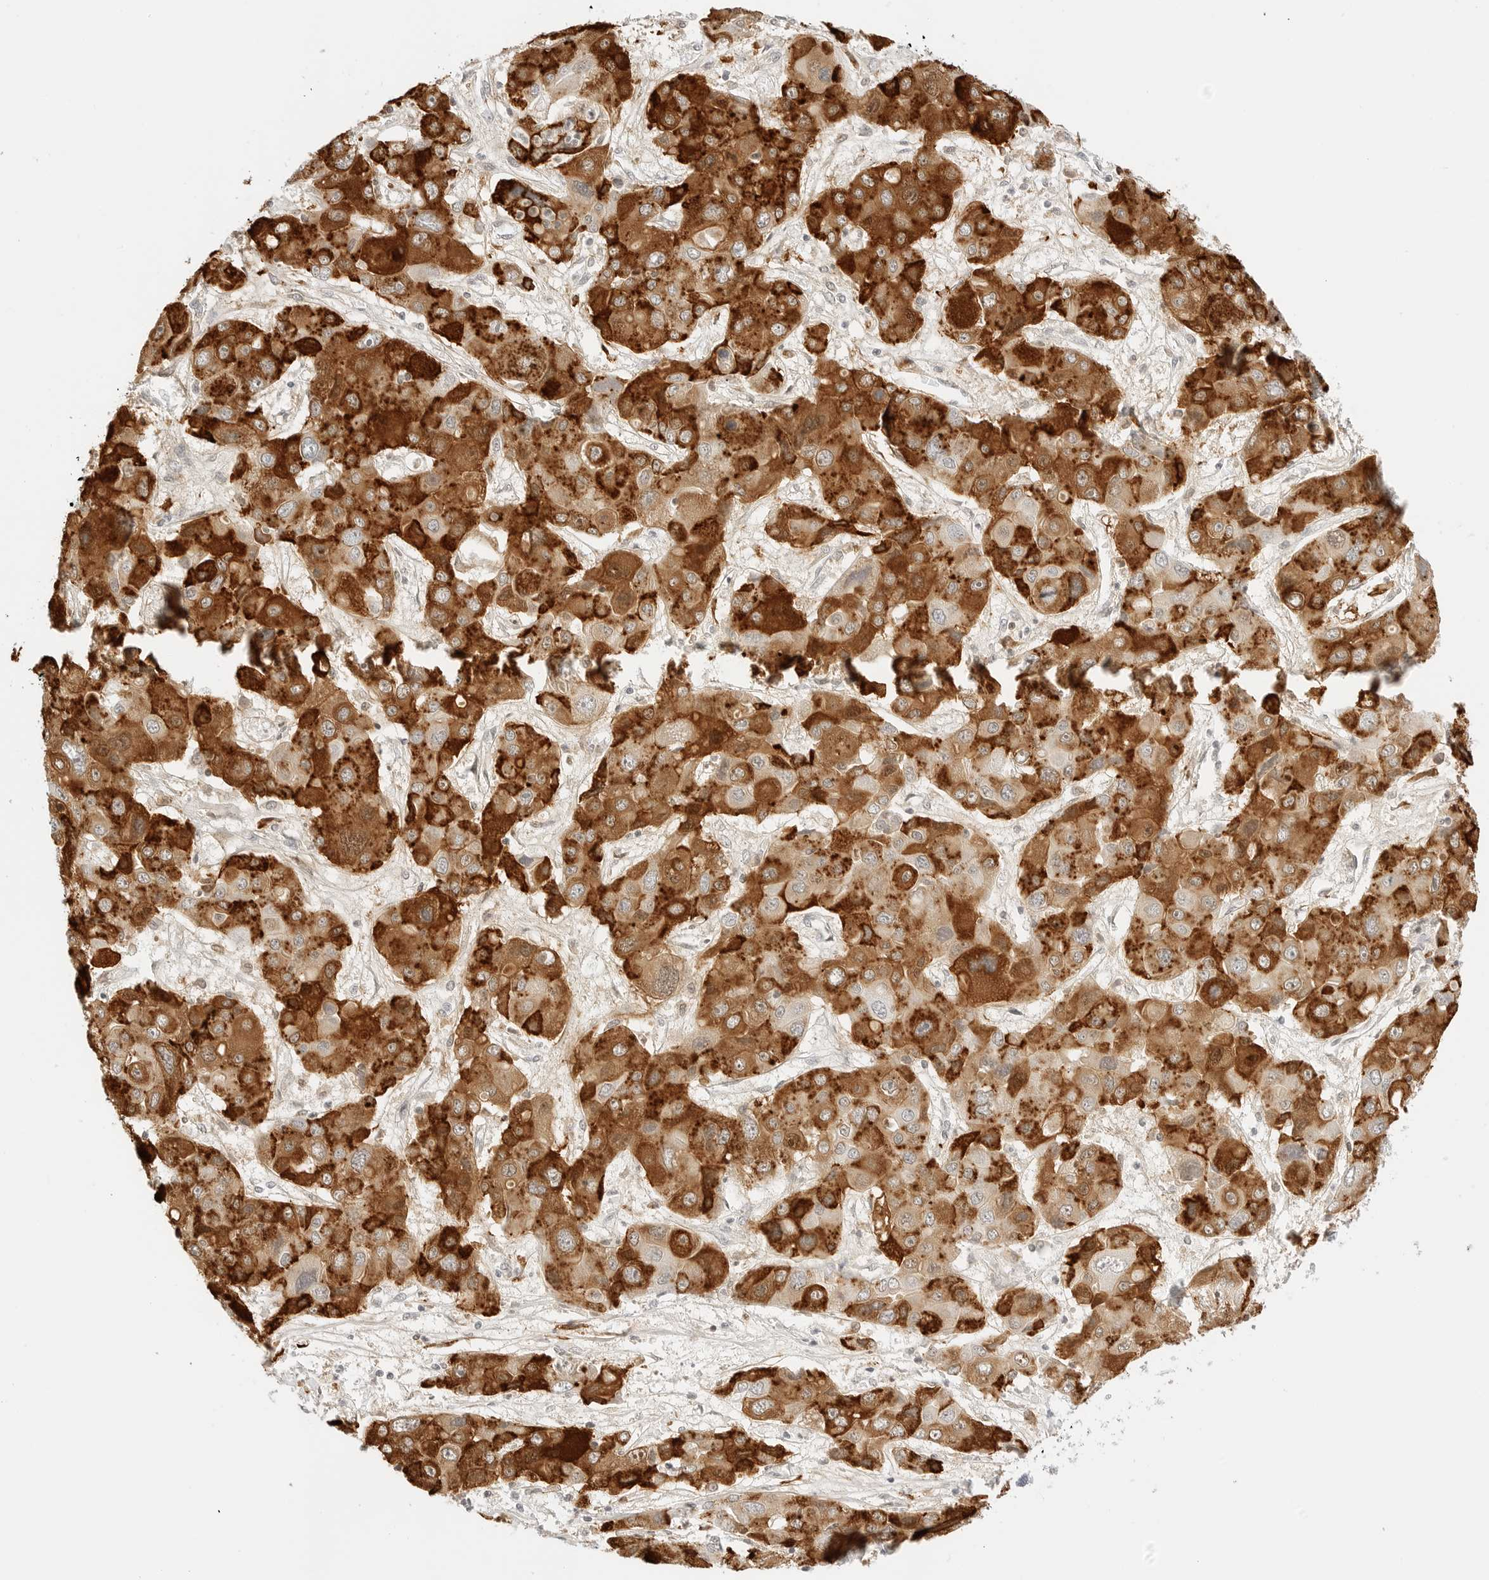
{"staining": {"intensity": "strong", "quantity": ">75%", "location": "cytoplasmic/membranous"}, "tissue": "liver cancer", "cell_type": "Tumor cells", "image_type": "cancer", "snomed": [{"axis": "morphology", "description": "Cholangiocarcinoma"}, {"axis": "topography", "description": "Liver"}], "caption": "Human liver cancer (cholangiocarcinoma) stained with a brown dye displays strong cytoplasmic/membranous positive staining in about >75% of tumor cells.", "gene": "TEKT2", "patient": {"sex": "male", "age": 67}}